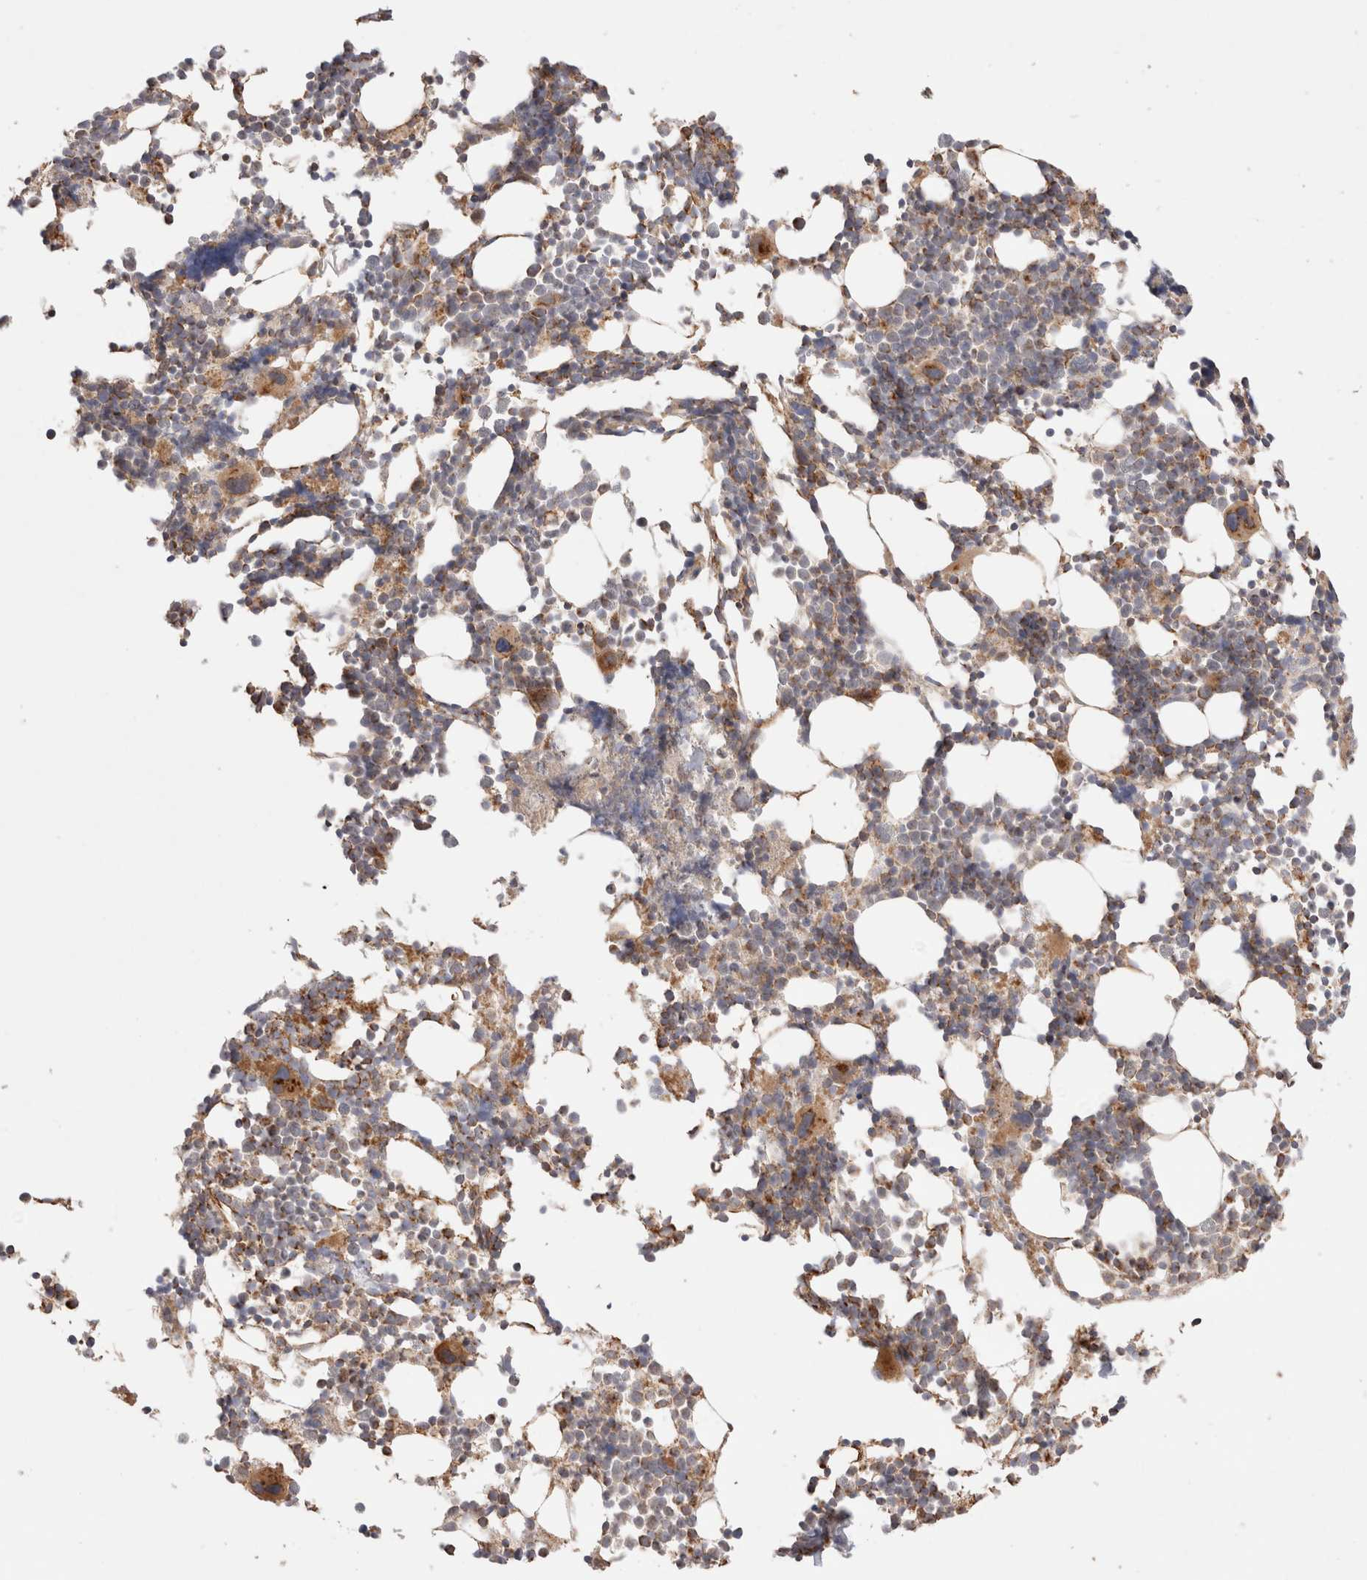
{"staining": {"intensity": "strong", "quantity": "25%-75%", "location": "cytoplasmic/membranous"}, "tissue": "bone marrow", "cell_type": "Hematopoietic cells", "image_type": "normal", "snomed": [{"axis": "morphology", "description": "Normal tissue, NOS"}, {"axis": "morphology", "description": "Inflammation, NOS"}, {"axis": "topography", "description": "Bone marrow"}], "caption": "IHC histopathology image of benign bone marrow: human bone marrow stained using immunohistochemistry reveals high levels of strong protein expression localized specifically in the cytoplasmic/membranous of hematopoietic cells, appearing as a cytoplasmic/membranous brown color.", "gene": "TMPPE", "patient": {"sex": "male", "age": 21}}